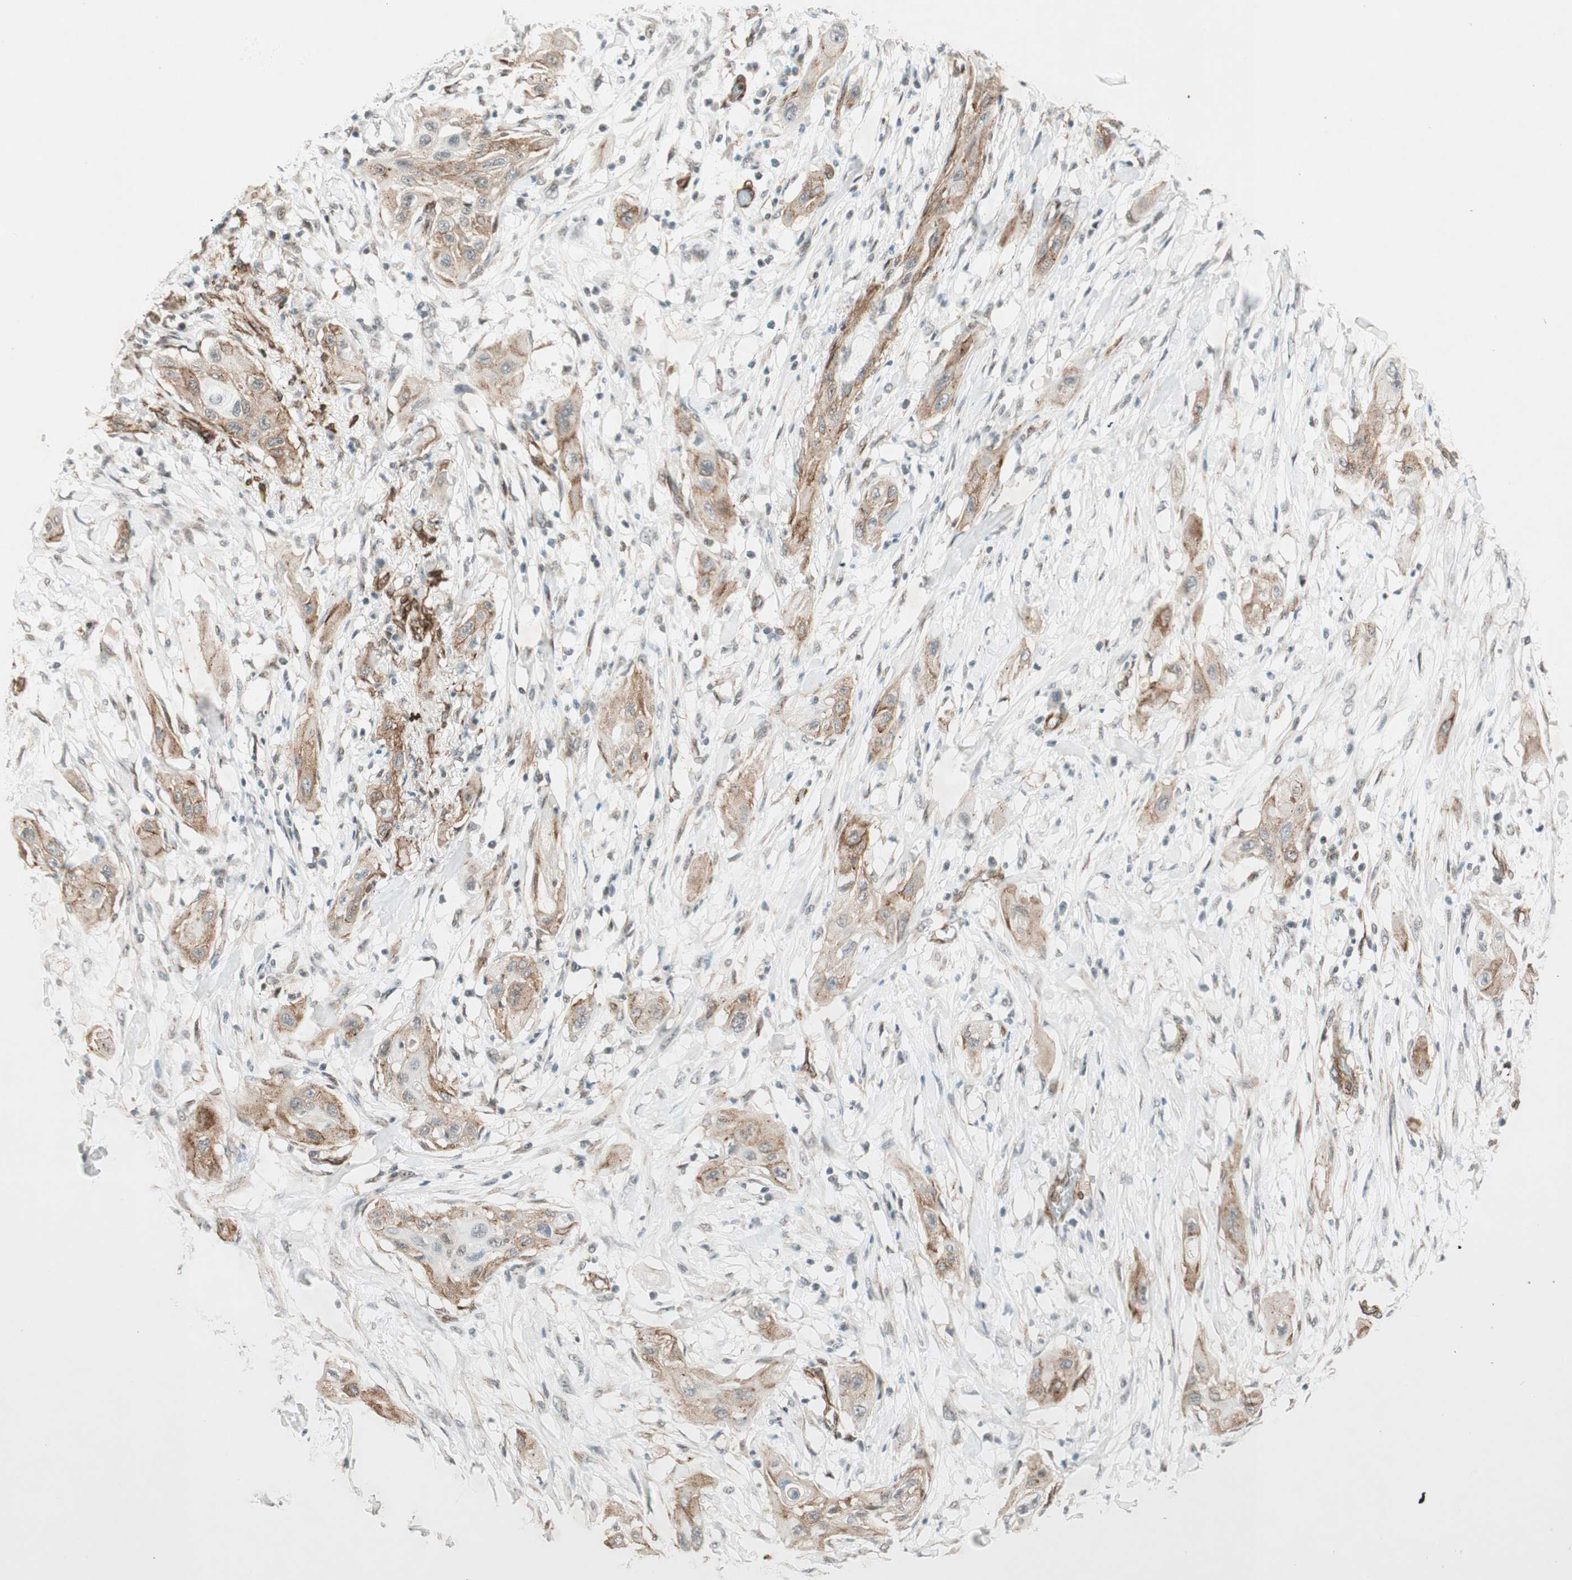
{"staining": {"intensity": "moderate", "quantity": ">75%", "location": "cytoplasmic/membranous"}, "tissue": "lung cancer", "cell_type": "Tumor cells", "image_type": "cancer", "snomed": [{"axis": "morphology", "description": "Squamous cell carcinoma, NOS"}, {"axis": "topography", "description": "Lung"}], "caption": "Immunohistochemical staining of human squamous cell carcinoma (lung) displays moderate cytoplasmic/membranous protein expression in about >75% of tumor cells.", "gene": "CDK19", "patient": {"sex": "female", "age": 47}}